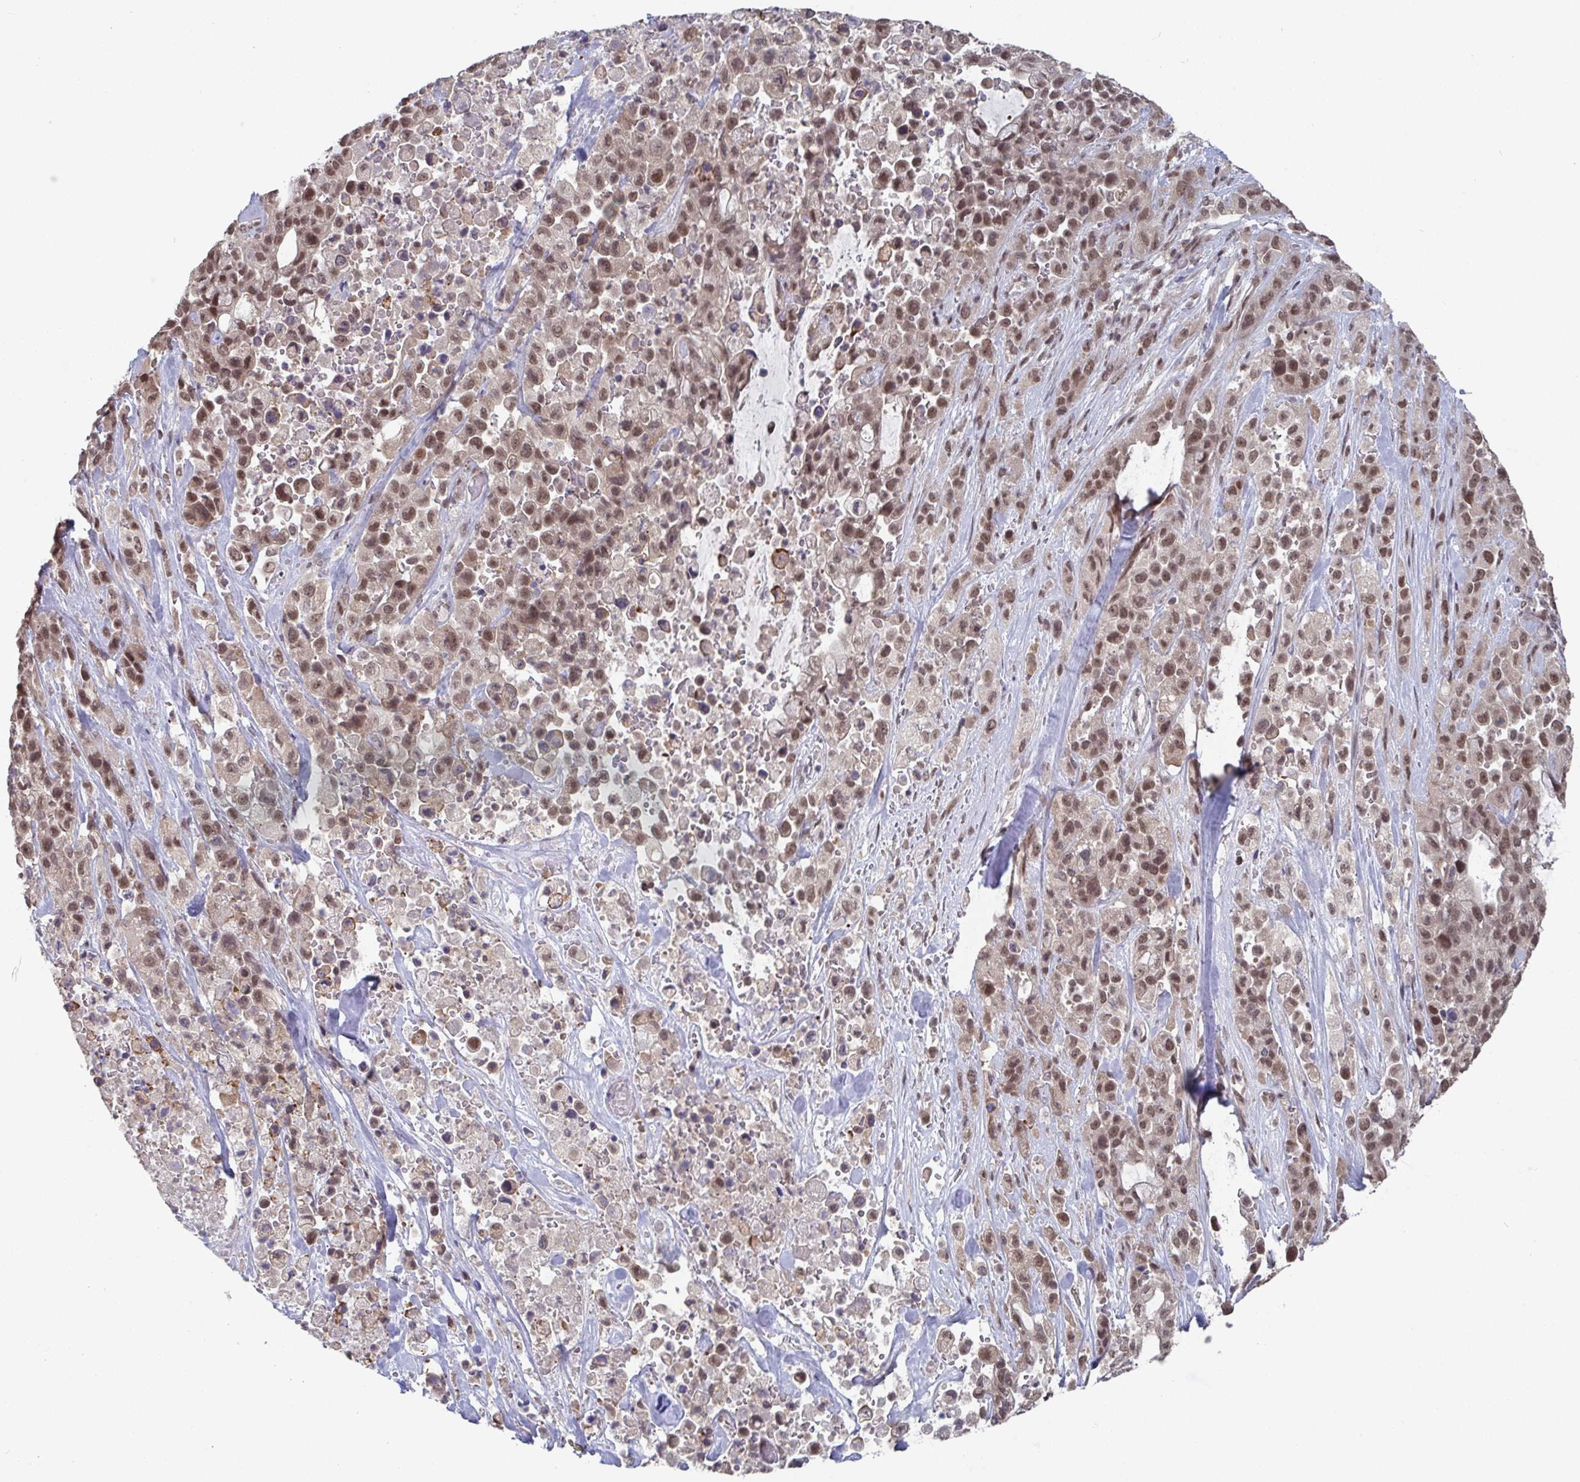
{"staining": {"intensity": "moderate", "quantity": ">75%", "location": "nuclear"}, "tissue": "pancreatic cancer", "cell_type": "Tumor cells", "image_type": "cancer", "snomed": [{"axis": "morphology", "description": "Adenocarcinoma, NOS"}, {"axis": "topography", "description": "Pancreas"}], "caption": "Pancreatic adenocarcinoma stained for a protein (brown) shows moderate nuclear positive expression in approximately >75% of tumor cells.", "gene": "JMJD1C", "patient": {"sex": "male", "age": 44}}